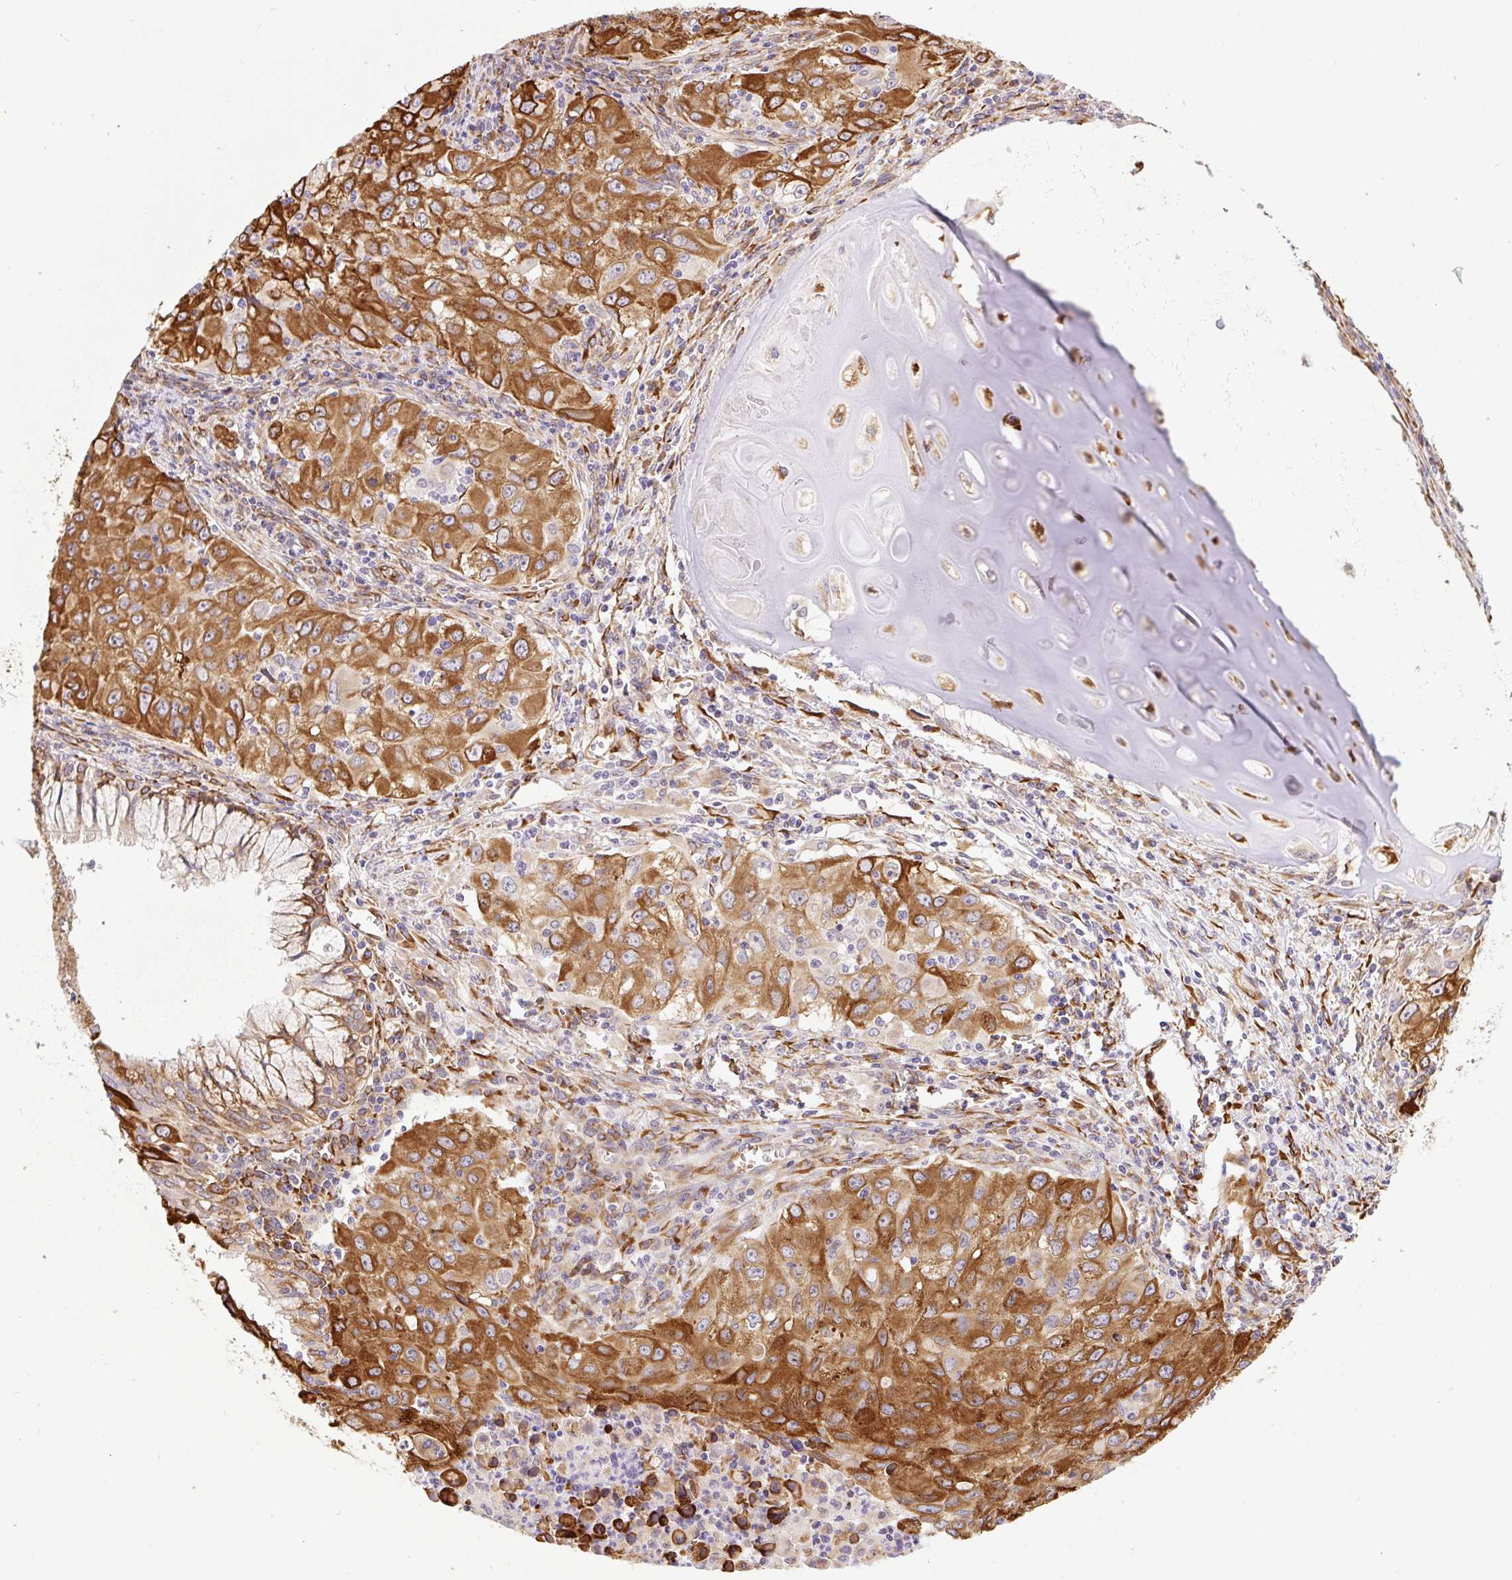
{"staining": {"intensity": "strong", "quantity": ">75%", "location": "cytoplasmic/membranous"}, "tissue": "lung cancer", "cell_type": "Tumor cells", "image_type": "cancer", "snomed": [{"axis": "morphology", "description": "Adenocarcinoma, NOS"}, {"axis": "morphology", "description": "Adenocarcinoma, metastatic, NOS"}, {"axis": "topography", "description": "Lymph node"}, {"axis": "topography", "description": "Lung"}], "caption": "This is an image of immunohistochemistry (IHC) staining of lung cancer (adenocarcinoma), which shows strong expression in the cytoplasmic/membranous of tumor cells.", "gene": "RAB30", "patient": {"sex": "female", "age": 42}}